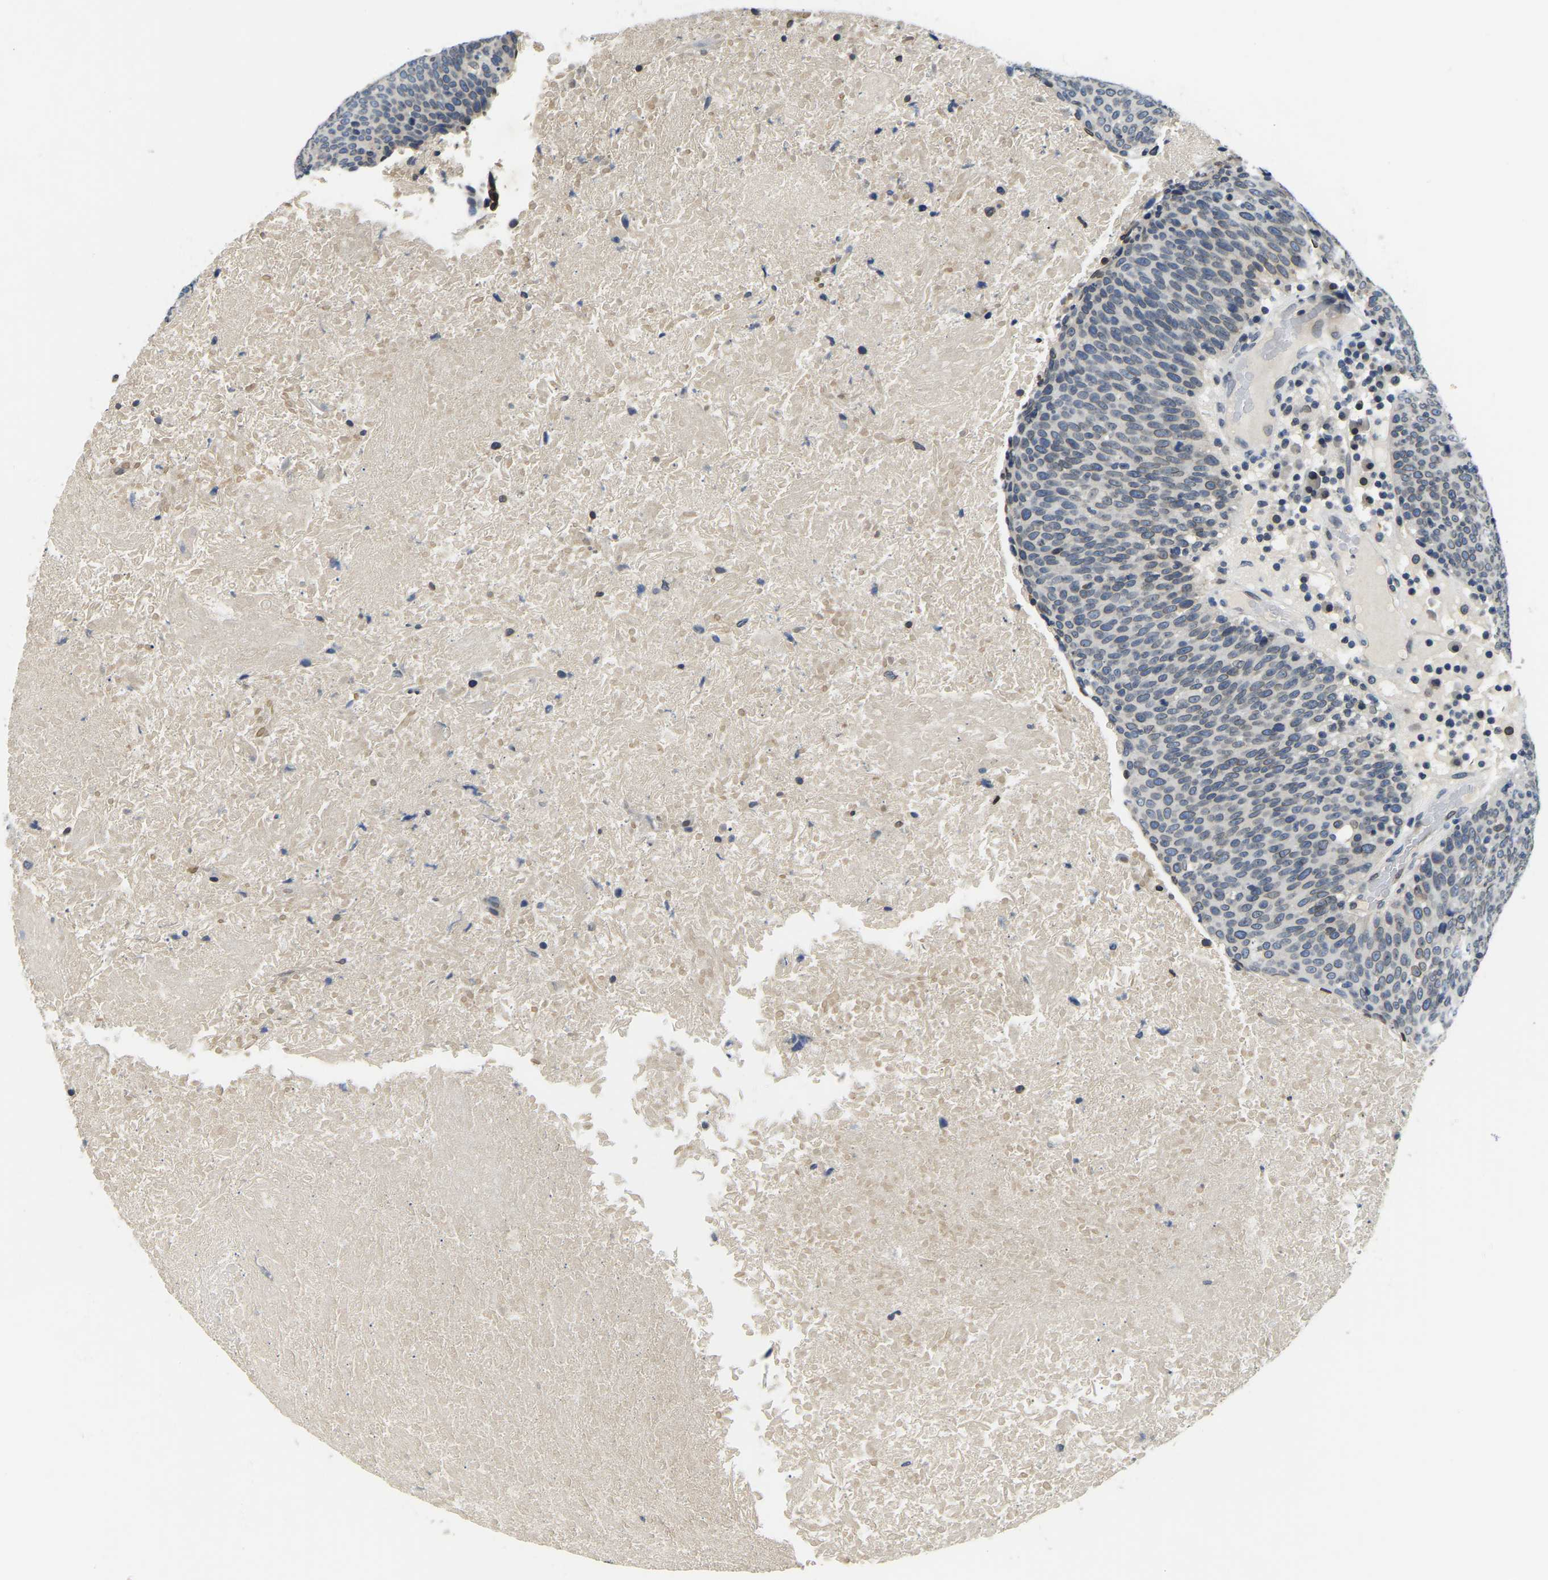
{"staining": {"intensity": "weak", "quantity": ">75%", "location": "cytoplasmic/membranous,nuclear"}, "tissue": "head and neck cancer", "cell_type": "Tumor cells", "image_type": "cancer", "snomed": [{"axis": "morphology", "description": "Squamous cell carcinoma, NOS"}, {"axis": "morphology", "description": "Squamous cell carcinoma, metastatic, NOS"}, {"axis": "topography", "description": "Lymph node"}, {"axis": "topography", "description": "Head-Neck"}], "caption": "Immunohistochemistry (IHC) staining of head and neck squamous cell carcinoma, which reveals low levels of weak cytoplasmic/membranous and nuclear positivity in about >75% of tumor cells indicating weak cytoplasmic/membranous and nuclear protein staining. The staining was performed using DAB (brown) for protein detection and nuclei were counterstained in hematoxylin (blue).", "gene": "RANBP2", "patient": {"sex": "male", "age": 62}}